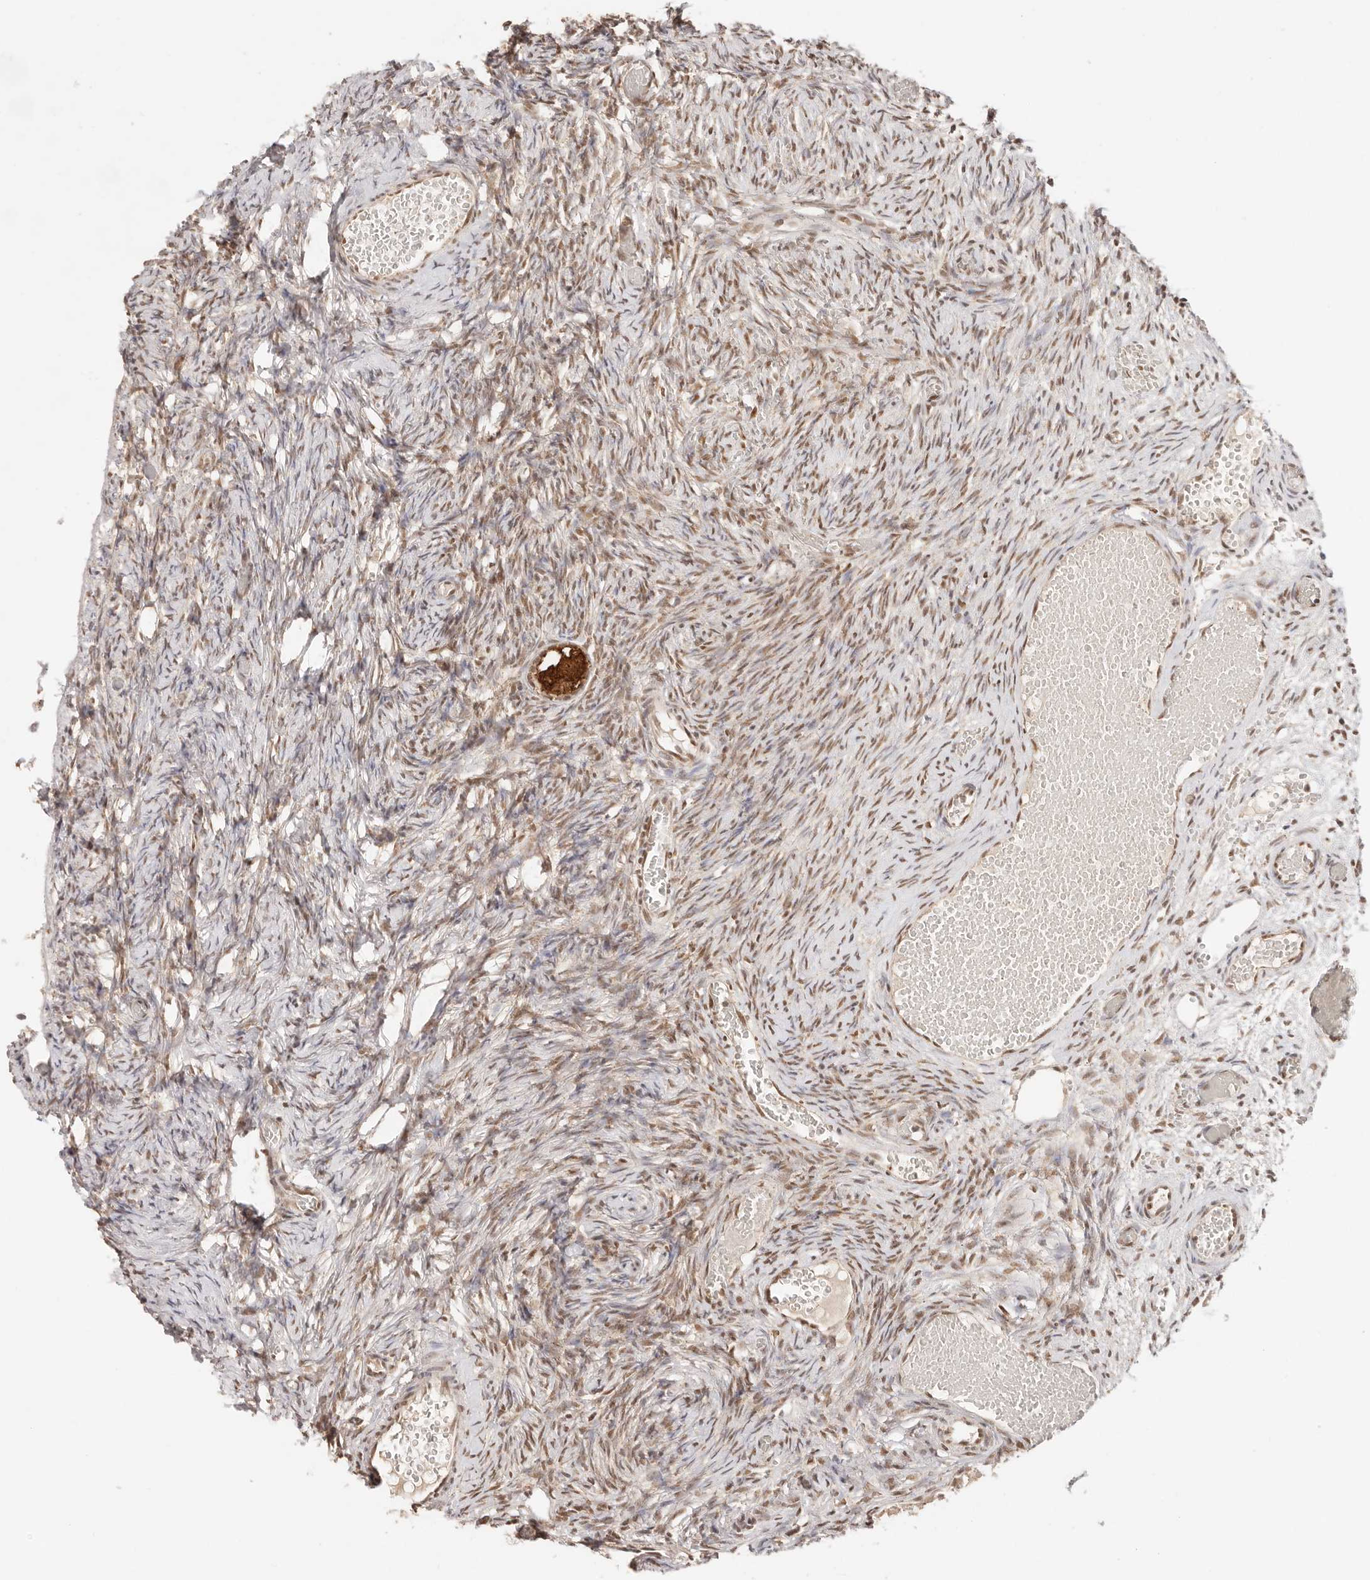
{"staining": {"intensity": "strong", "quantity": ">75%", "location": "cytoplasmic/membranous,nuclear"}, "tissue": "ovary", "cell_type": "Follicle cells", "image_type": "normal", "snomed": [{"axis": "morphology", "description": "Adenocarcinoma, NOS"}, {"axis": "topography", "description": "Endometrium"}], "caption": "The photomicrograph displays immunohistochemical staining of benign ovary. There is strong cytoplasmic/membranous,nuclear positivity is present in approximately >75% of follicle cells. Nuclei are stained in blue.", "gene": "RFC3", "patient": {"sex": "female", "age": 32}}